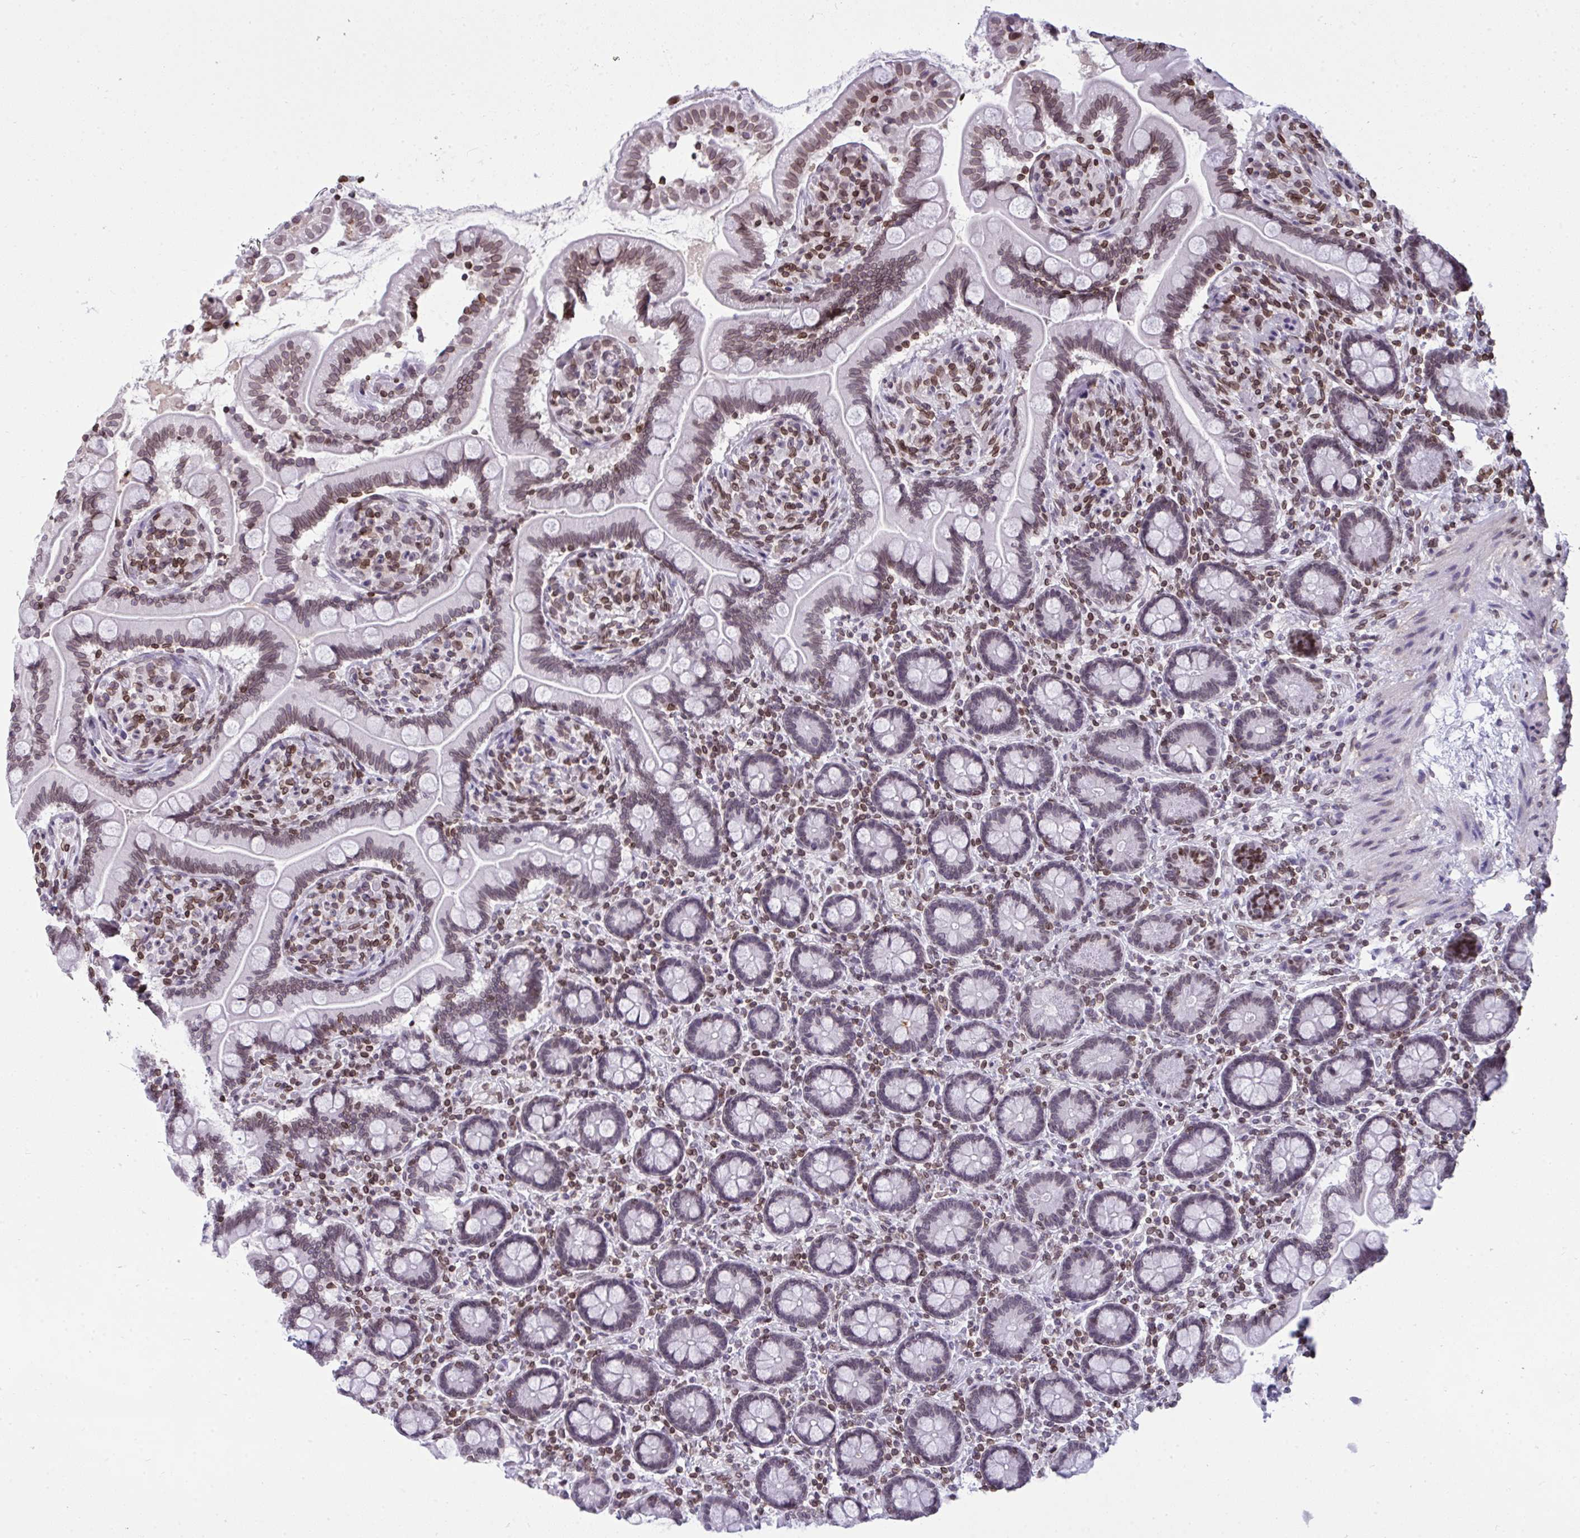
{"staining": {"intensity": "weak", "quantity": "25%-75%", "location": "cytoplasmic/membranous,nuclear"}, "tissue": "small intestine", "cell_type": "Glandular cells", "image_type": "normal", "snomed": [{"axis": "morphology", "description": "Normal tissue, NOS"}, {"axis": "topography", "description": "Small intestine"}], "caption": "Brown immunohistochemical staining in normal human small intestine exhibits weak cytoplasmic/membranous,nuclear positivity in approximately 25%-75% of glandular cells.", "gene": "LMNB2", "patient": {"sex": "female", "age": 64}}